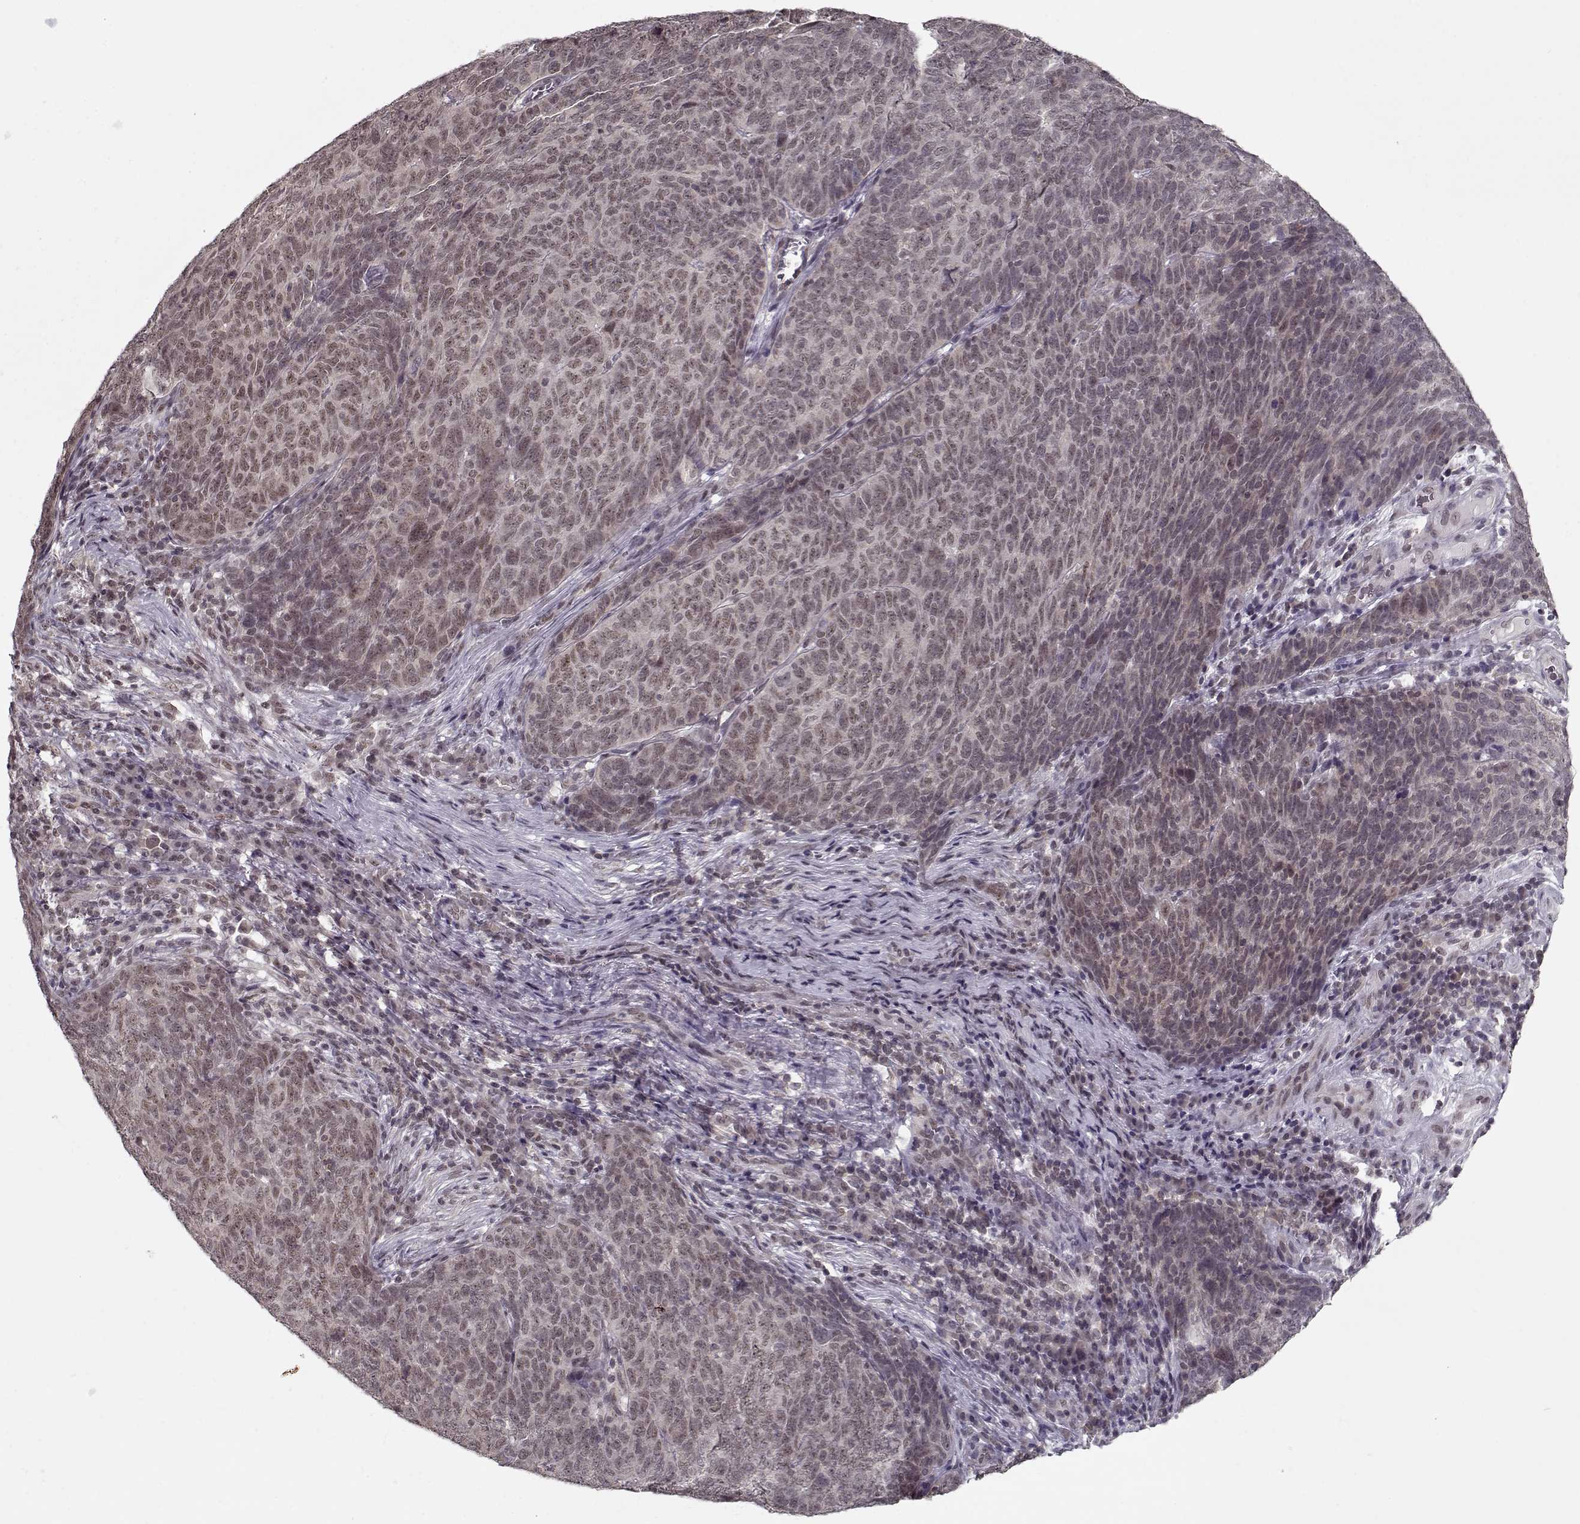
{"staining": {"intensity": "weak", "quantity": ">75%", "location": "nuclear"}, "tissue": "skin cancer", "cell_type": "Tumor cells", "image_type": "cancer", "snomed": [{"axis": "morphology", "description": "Squamous cell carcinoma, NOS"}, {"axis": "topography", "description": "Skin"}, {"axis": "topography", "description": "Anal"}], "caption": "A histopathology image of skin squamous cell carcinoma stained for a protein displays weak nuclear brown staining in tumor cells. (brown staining indicates protein expression, while blue staining denotes nuclei).", "gene": "TESPA1", "patient": {"sex": "female", "age": 51}}